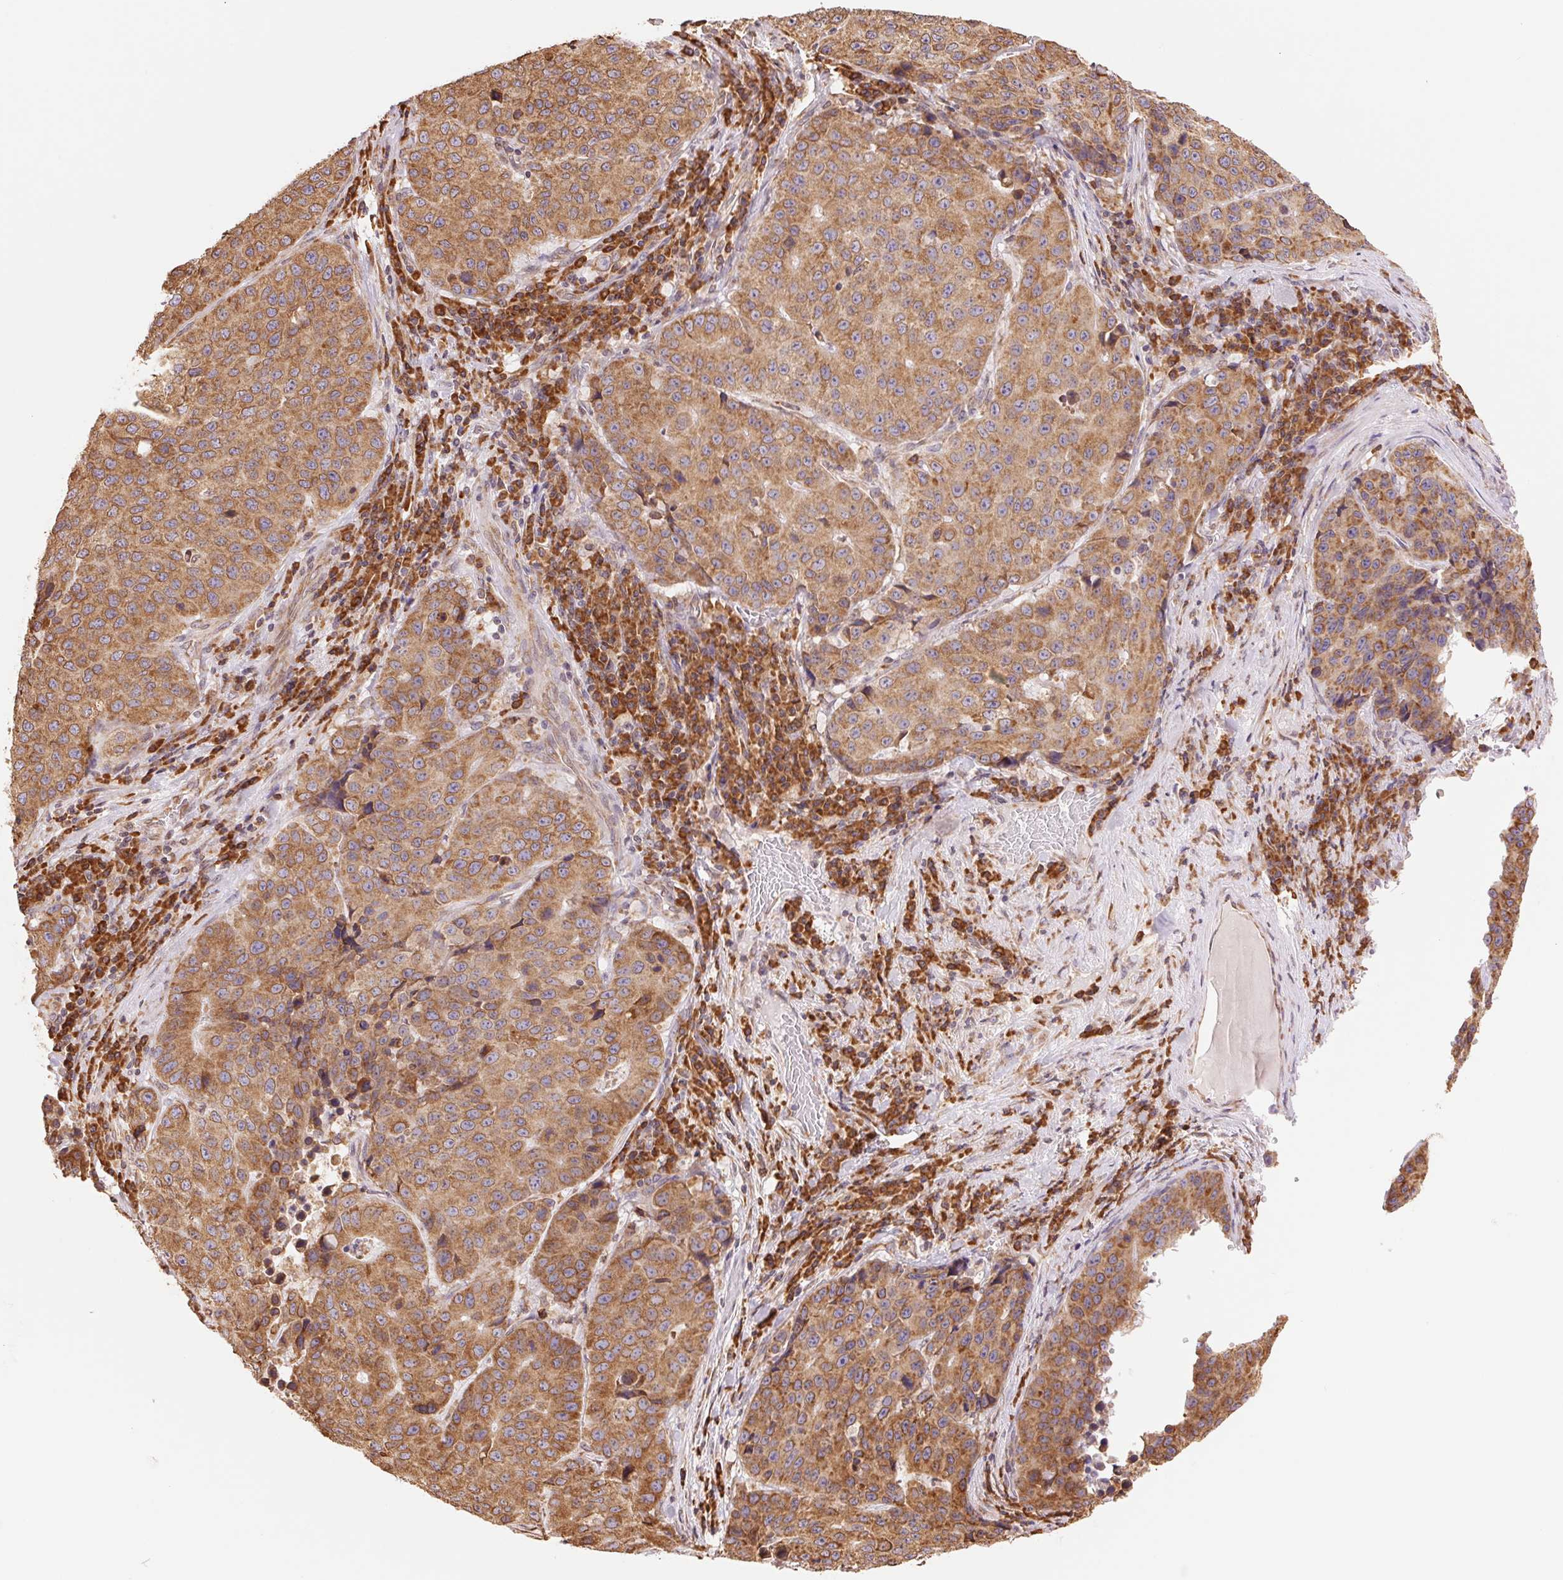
{"staining": {"intensity": "moderate", "quantity": ">75%", "location": "cytoplasmic/membranous"}, "tissue": "stomach cancer", "cell_type": "Tumor cells", "image_type": "cancer", "snomed": [{"axis": "morphology", "description": "Adenocarcinoma, NOS"}, {"axis": "topography", "description": "Stomach"}], "caption": "Tumor cells exhibit moderate cytoplasmic/membranous staining in approximately >75% of cells in stomach cancer.", "gene": "RPN1", "patient": {"sex": "male", "age": 71}}